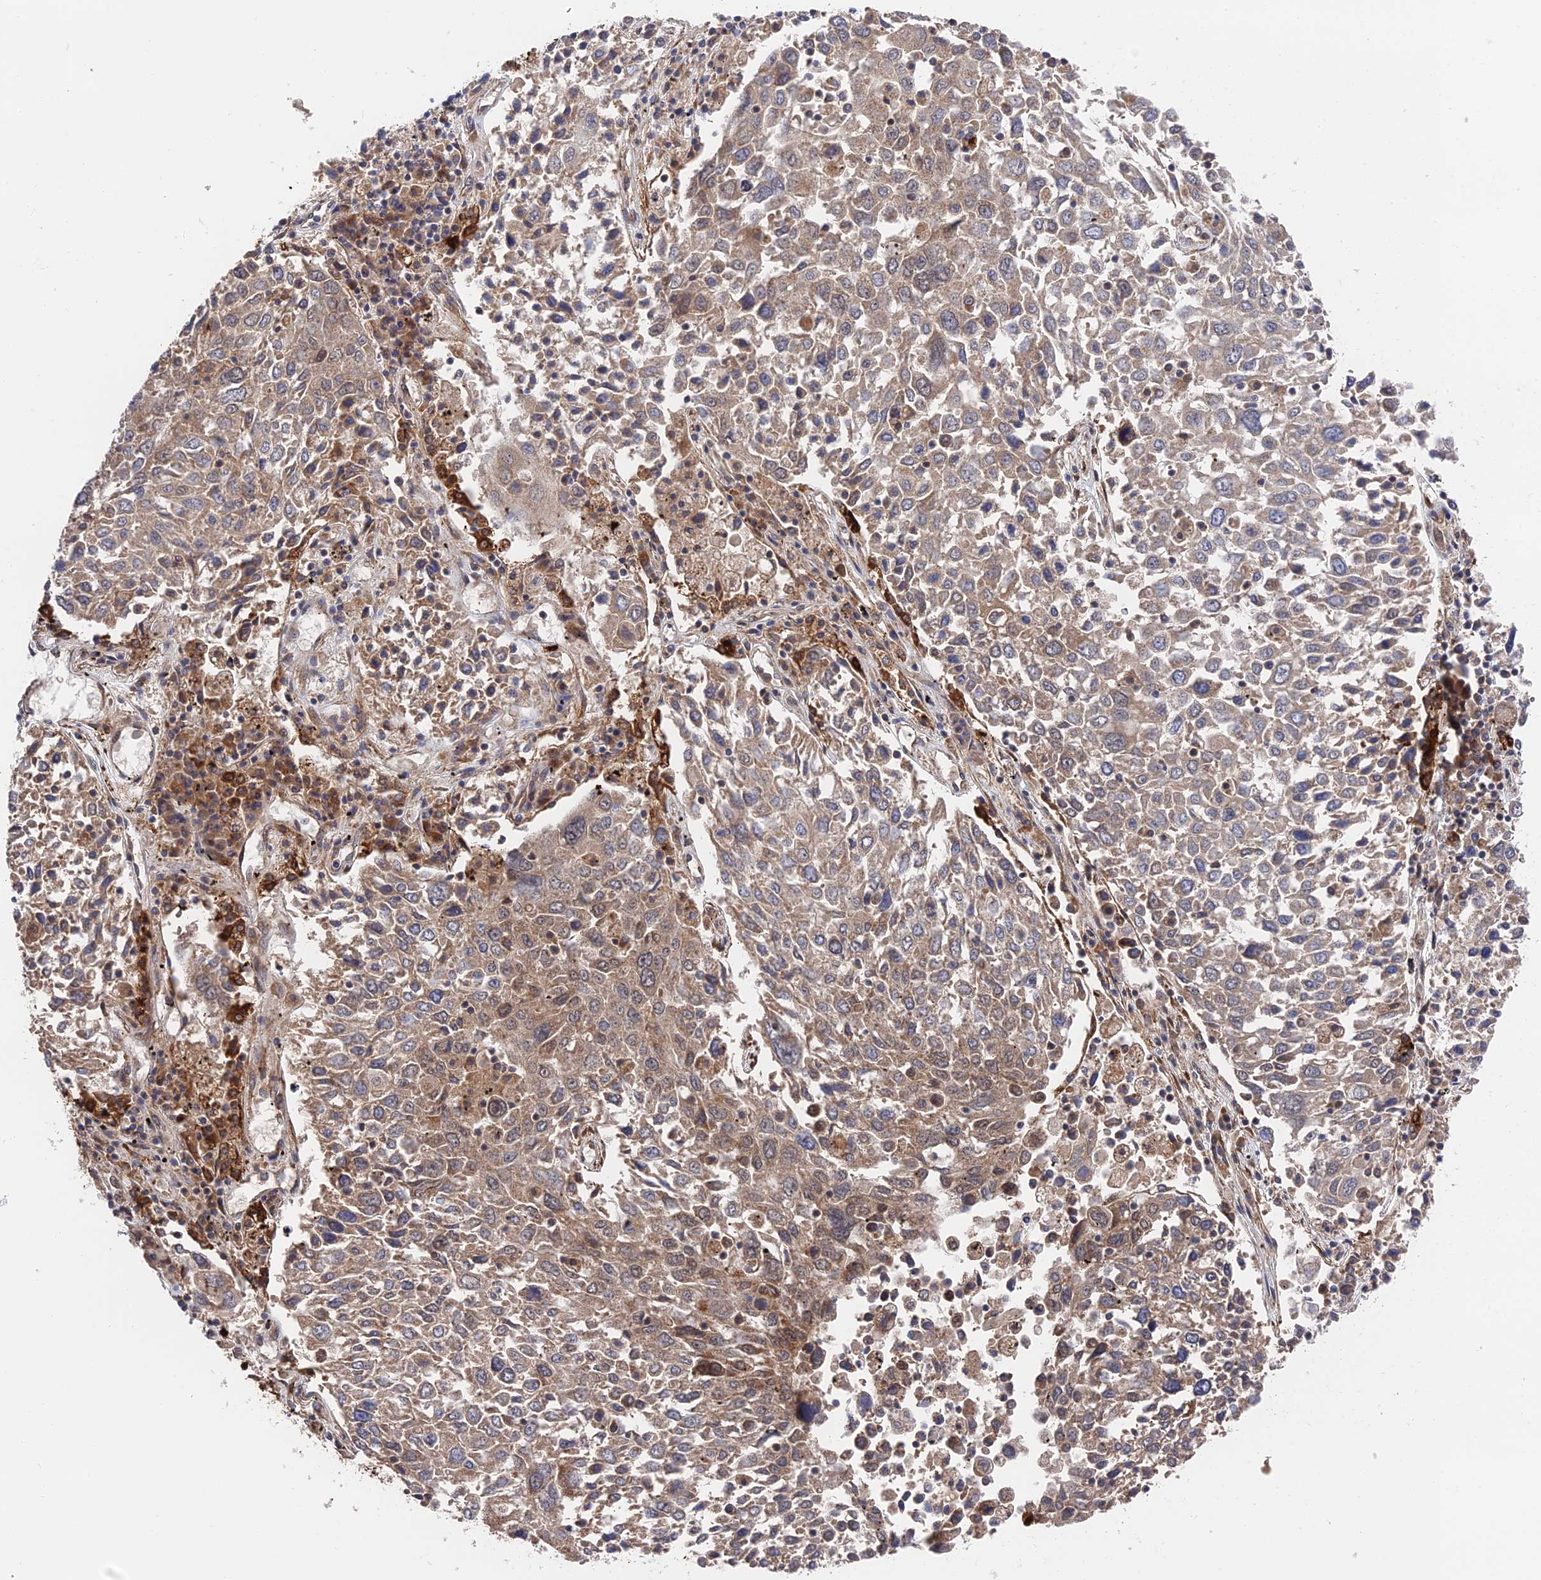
{"staining": {"intensity": "moderate", "quantity": ">75%", "location": "cytoplasmic/membranous"}, "tissue": "lung cancer", "cell_type": "Tumor cells", "image_type": "cancer", "snomed": [{"axis": "morphology", "description": "Squamous cell carcinoma, NOS"}, {"axis": "topography", "description": "Lung"}], "caption": "Immunohistochemistry (IHC) (DAB (3,3'-diaminobenzidine)) staining of human squamous cell carcinoma (lung) shows moderate cytoplasmic/membranous protein positivity in approximately >75% of tumor cells.", "gene": "ZNF320", "patient": {"sex": "male", "age": 65}}